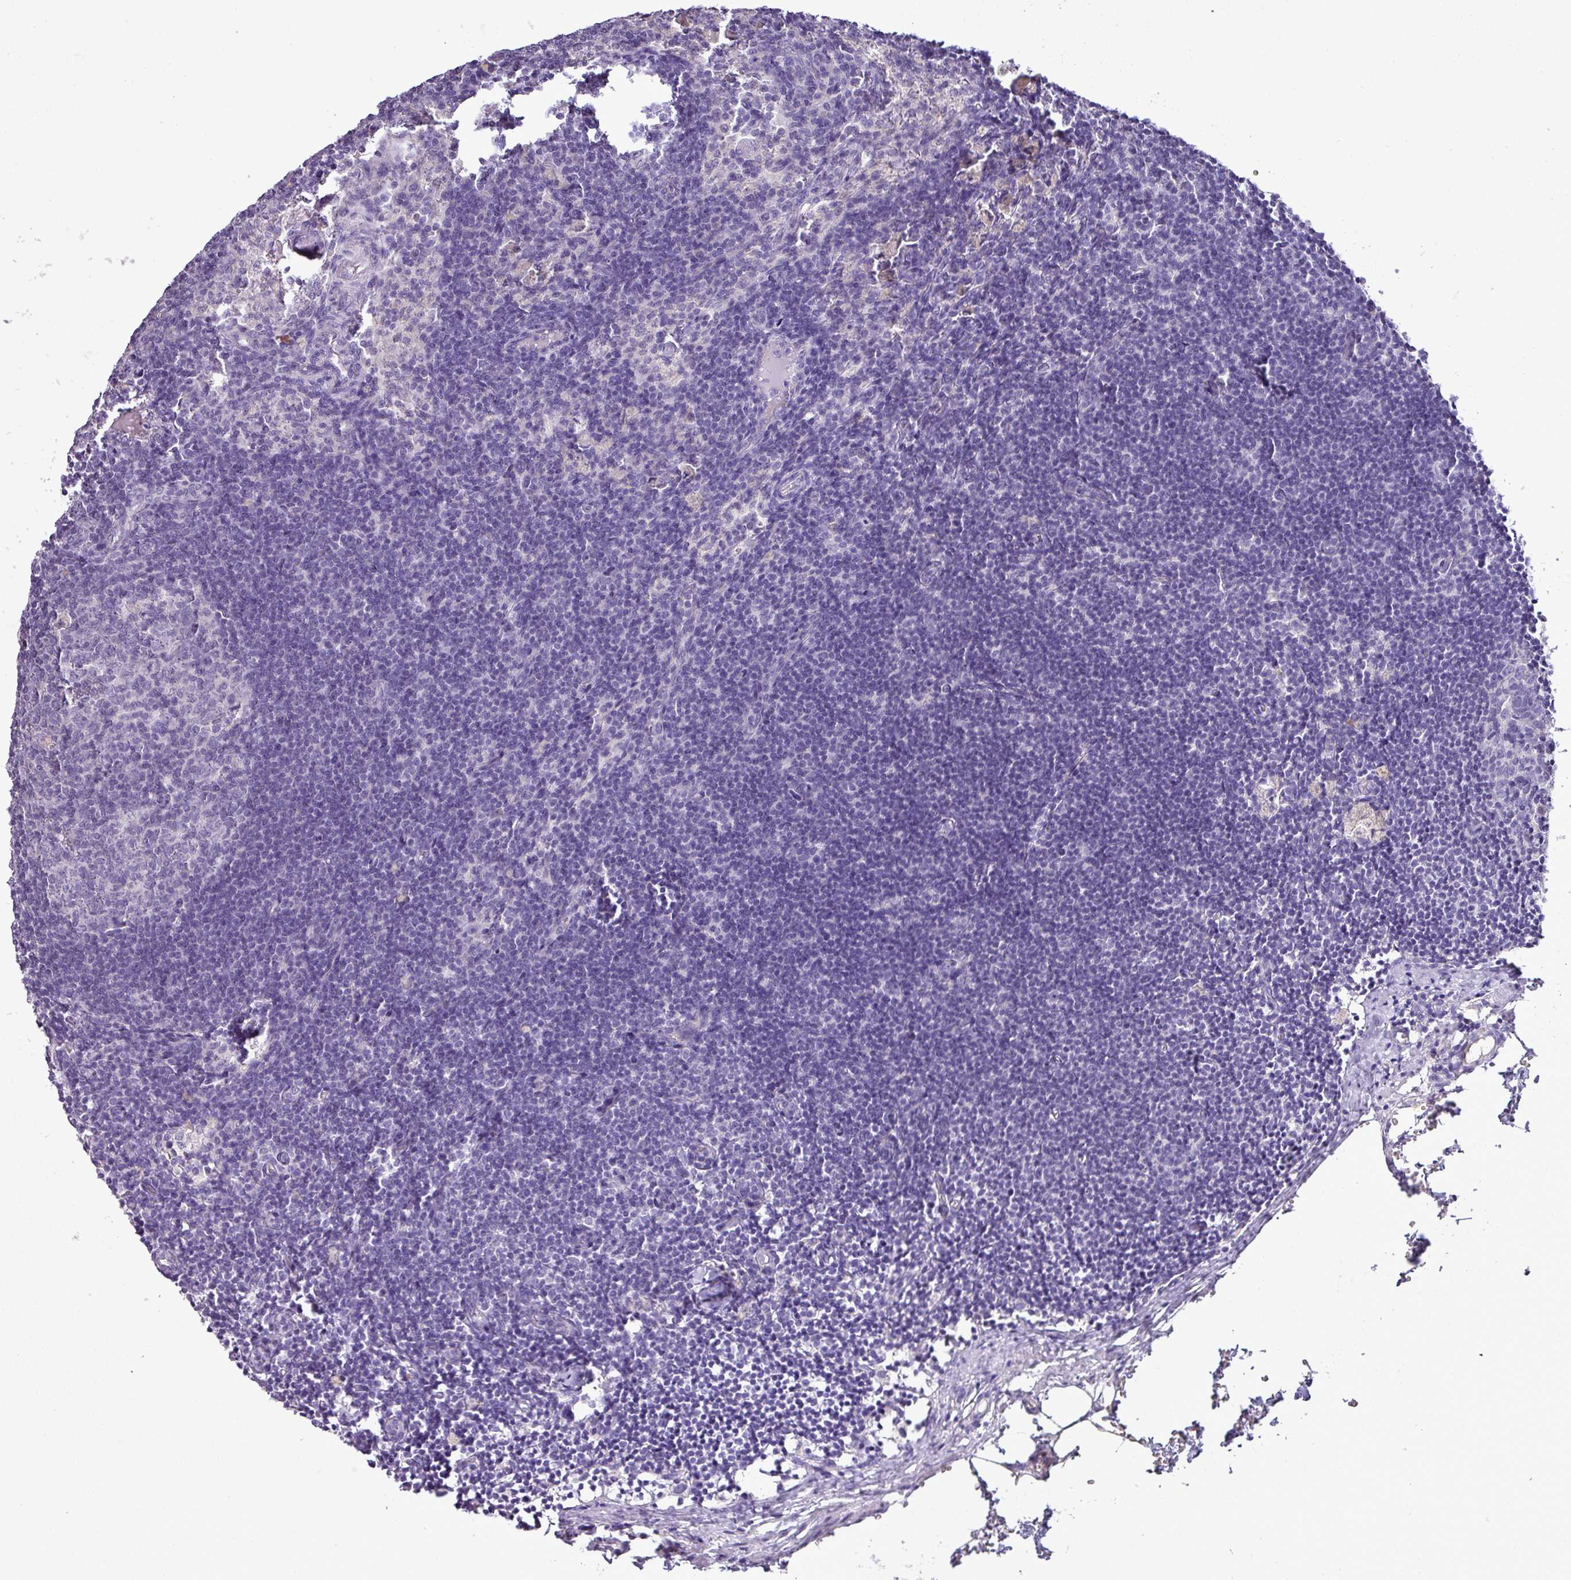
{"staining": {"intensity": "negative", "quantity": "none", "location": "none"}, "tissue": "lymph node", "cell_type": "Germinal center cells", "image_type": "normal", "snomed": [{"axis": "morphology", "description": "Normal tissue, NOS"}, {"axis": "topography", "description": "Lymph node"}], "caption": "A photomicrograph of human lymph node is negative for staining in germinal center cells. Brightfield microscopy of immunohistochemistry stained with DAB (brown) and hematoxylin (blue), captured at high magnification.", "gene": "BRINP2", "patient": {"sex": "male", "age": 49}}